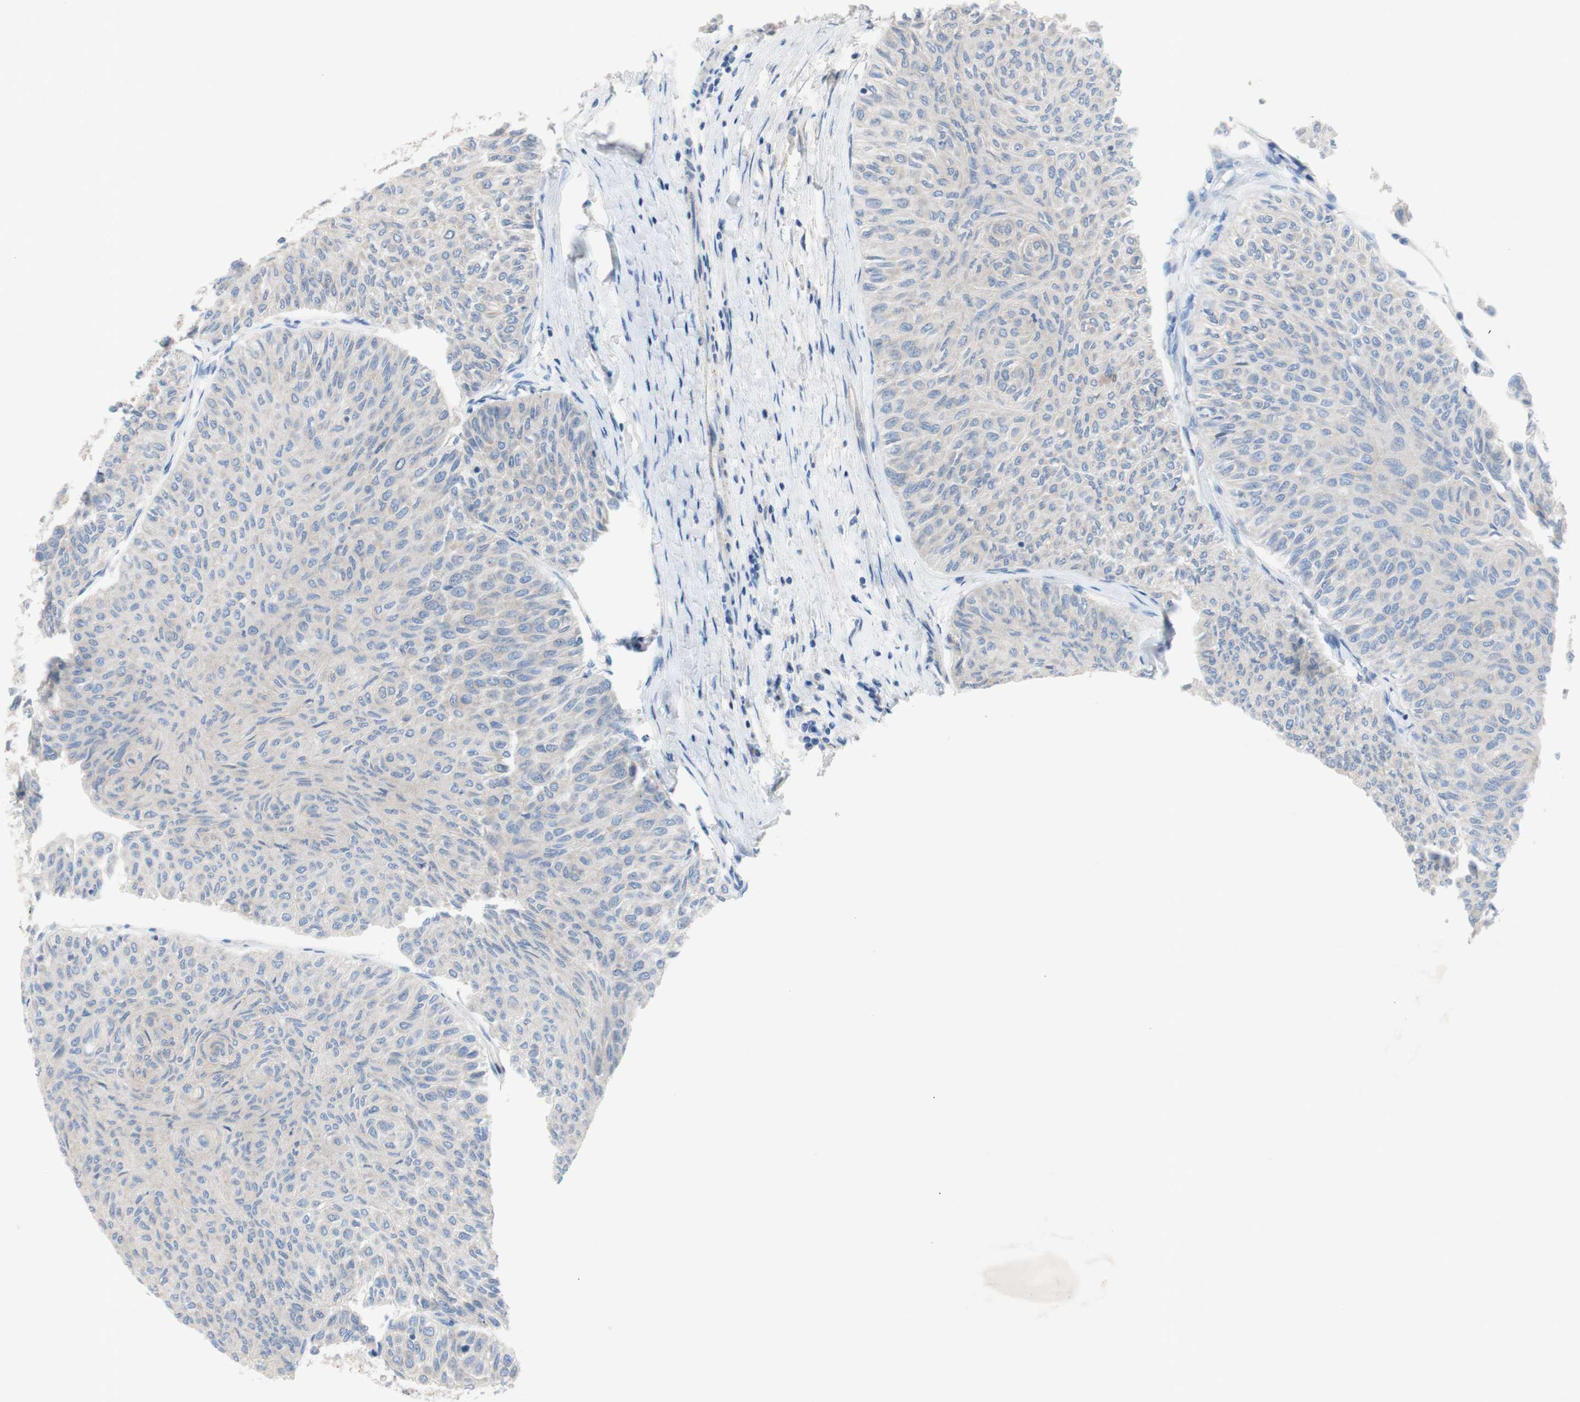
{"staining": {"intensity": "negative", "quantity": "none", "location": "none"}, "tissue": "urothelial cancer", "cell_type": "Tumor cells", "image_type": "cancer", "snomed": [{"axis": "morphology", "description": "Urothelial carcinoma, Low grade"}, {"axis": "topography", "description": "Urinary bladder"}], "caption": "Photomicrograph shows no significant protein expression in tumor cells of urothelial carcinoma (low-grade).", "gene": "TMIGD2", "patient": {"sex": "male", "age": 78}}